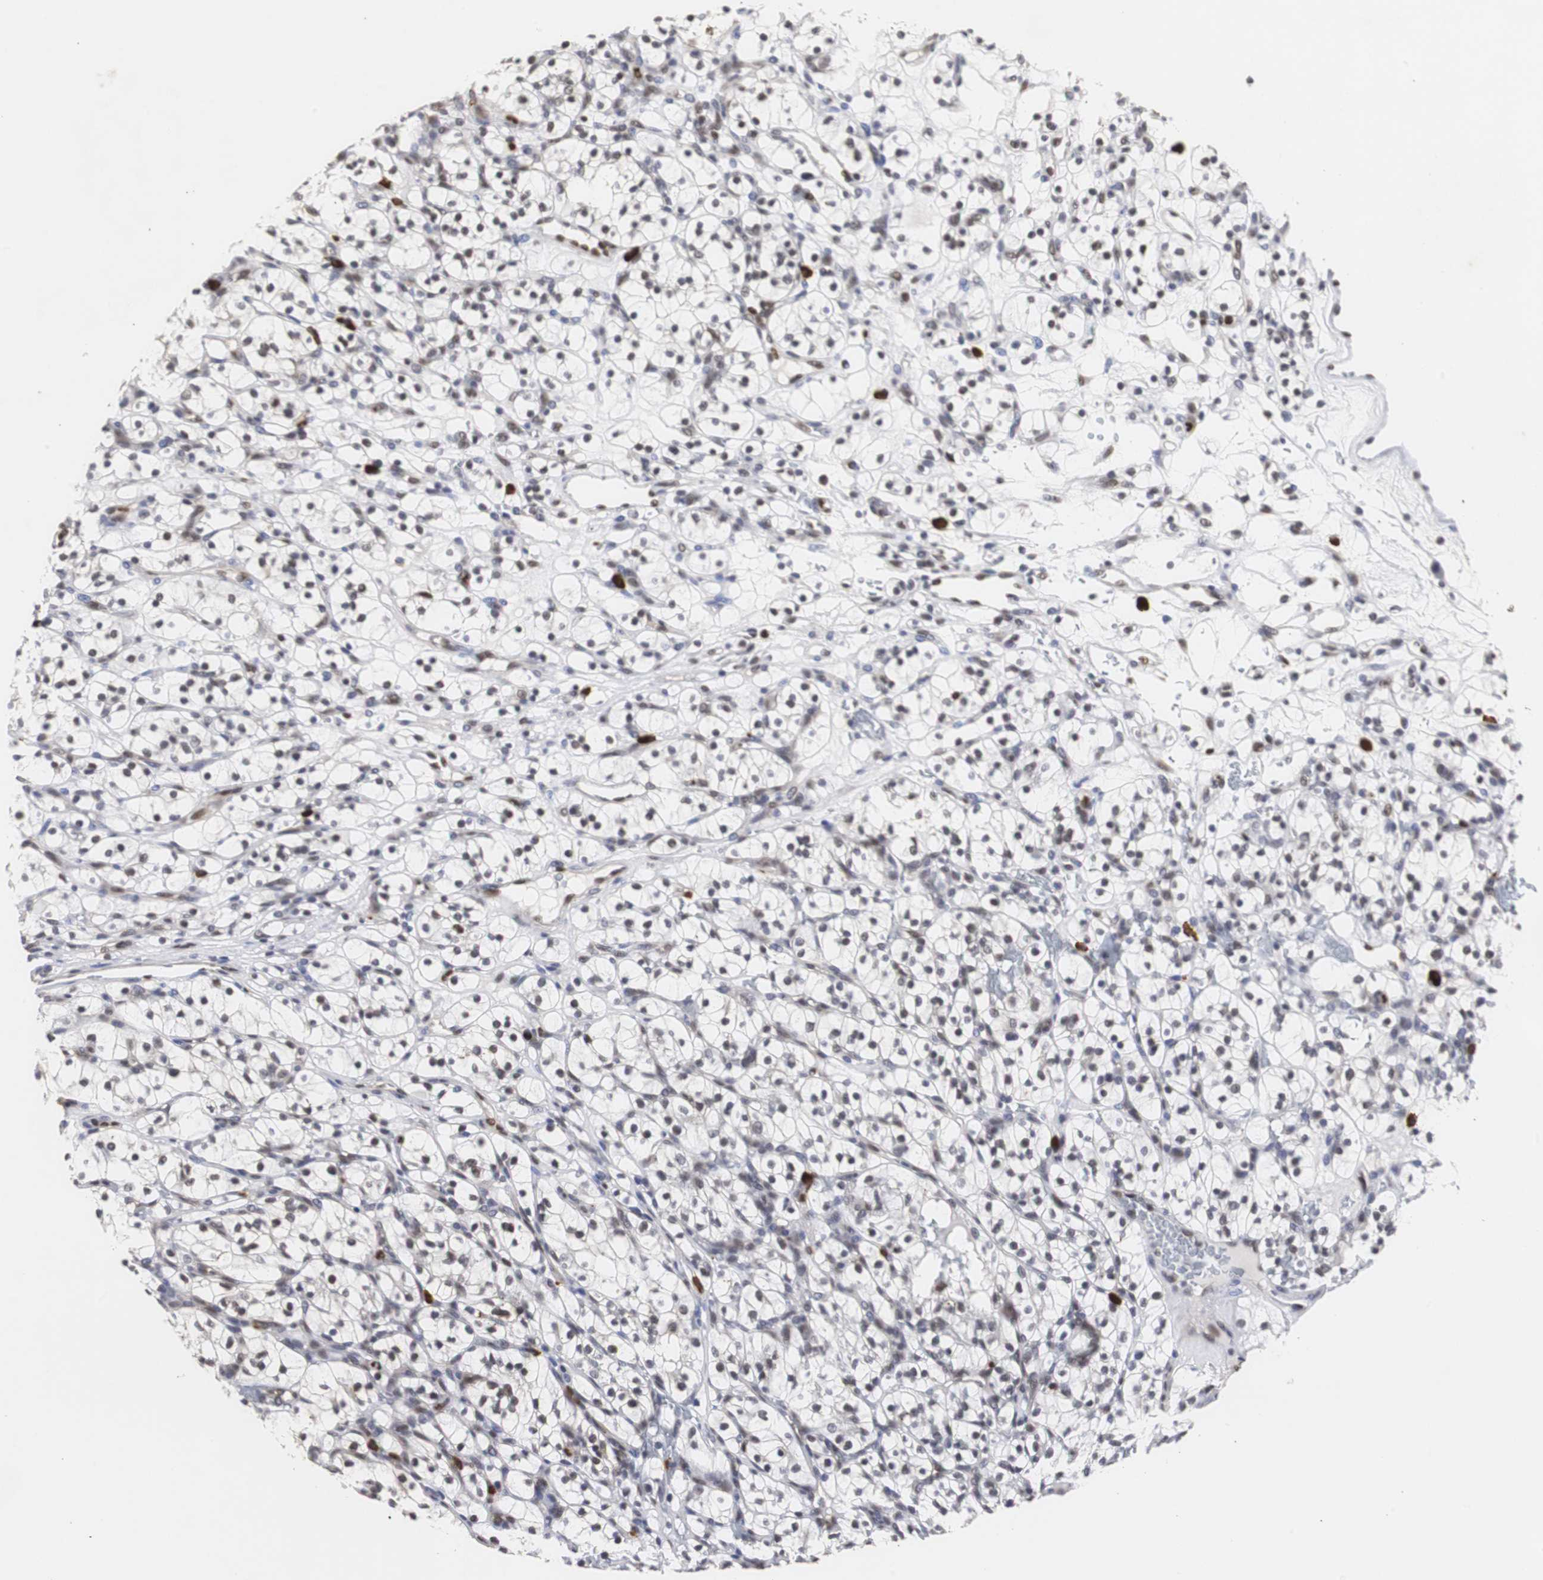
{"staining": {"intensity": "weak", "quantity": "<25%", "location": "nuclear"}, "tissue": "renal cancer", "cell_type": "Tumor cells", "image_type": "cancer", "snomed": [{"axis": "morphology", "description": "Adenocarcinoma, NOS"}, {"axis": "topography", "description": "Kidney"}], "caption": "High power microscopy micrograph of an immunohistochemistry histopathology image of renal cancer (adenocarcinoma), revealing no significant positivity in tumor cells.", "gene": "ZFC3H1", "patient": {"sex": "female", "age": 57}}